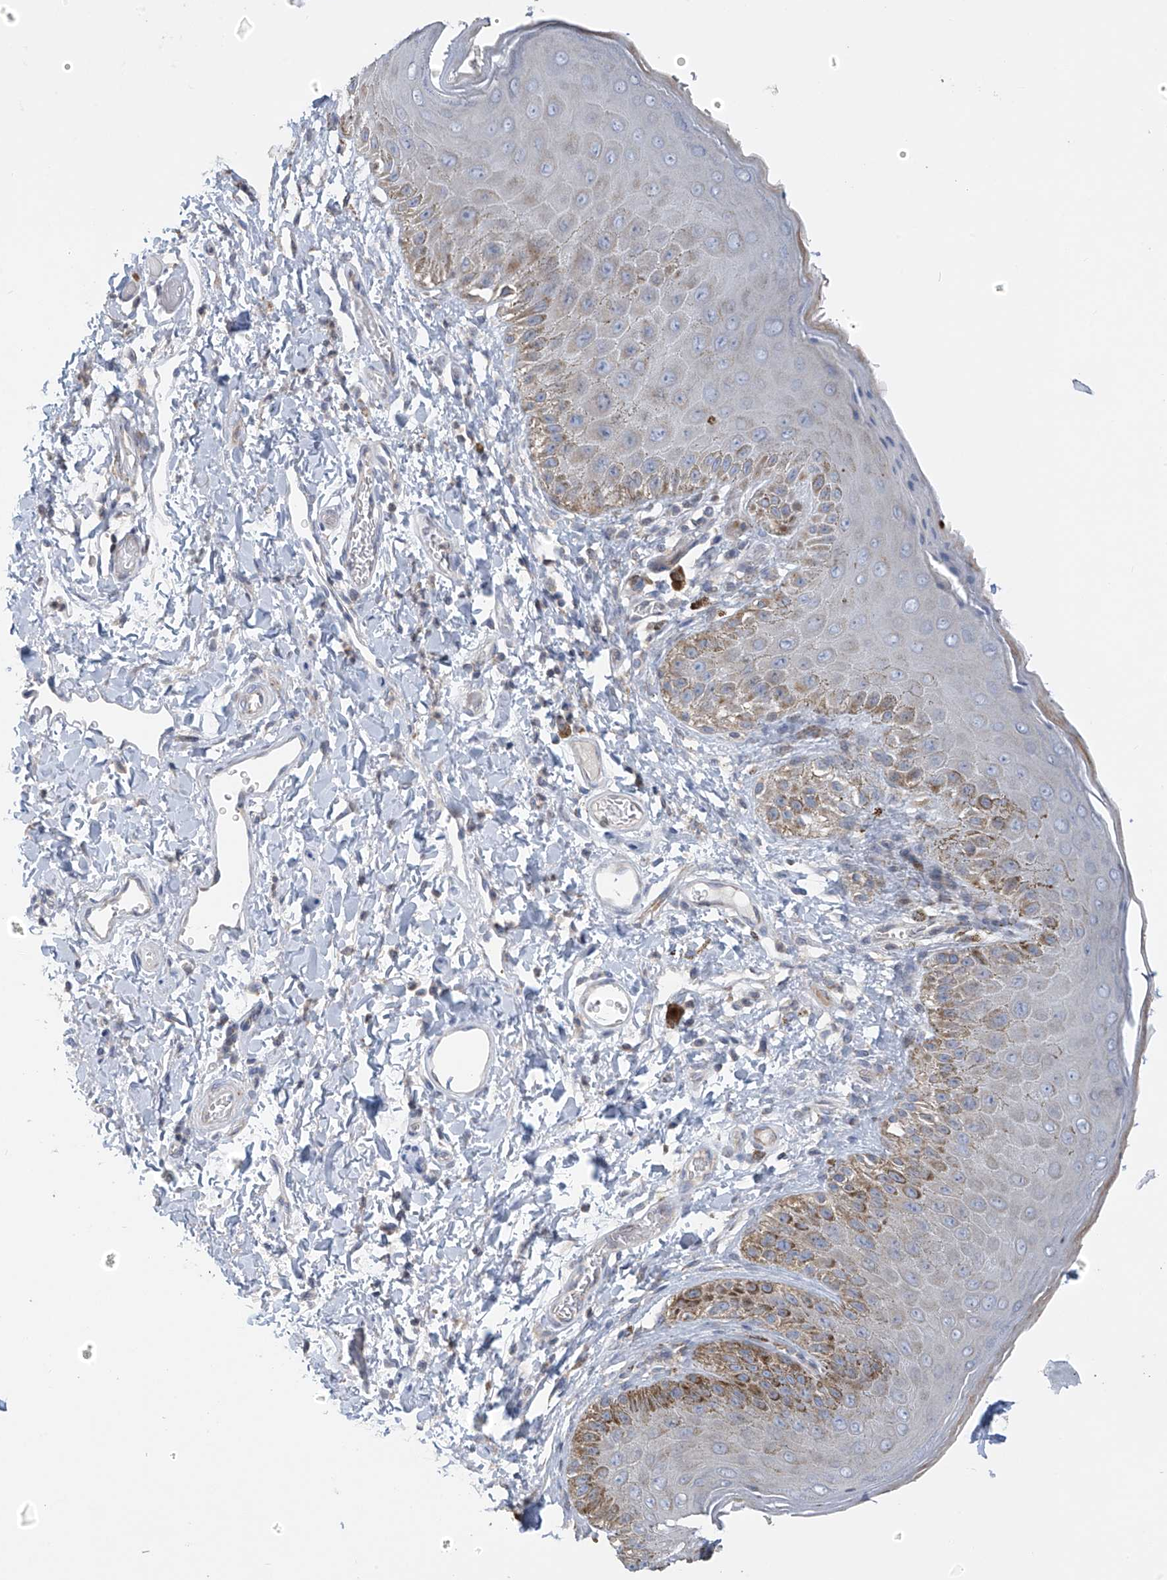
{"staining": {"intensity": "moderate", "quantity": "<25%", "location": "cytoplasmic/membranous"}, "tissue": "skin", "cell_type": "Epidermal cells", "image_type": "normal", "snomed": [{"axis": "morphology", "description": "Normal tissue, NOS"}, {"axis": "topography", "description": "Anal"}], "caption": "Human skin stained with a brown dye displays moderate cytoplasmic/membranous positive expression in approximately <25% of epidermal cells.", "gene": "SLCO4A1", "patient": {"sex": "male", "age": 44}}